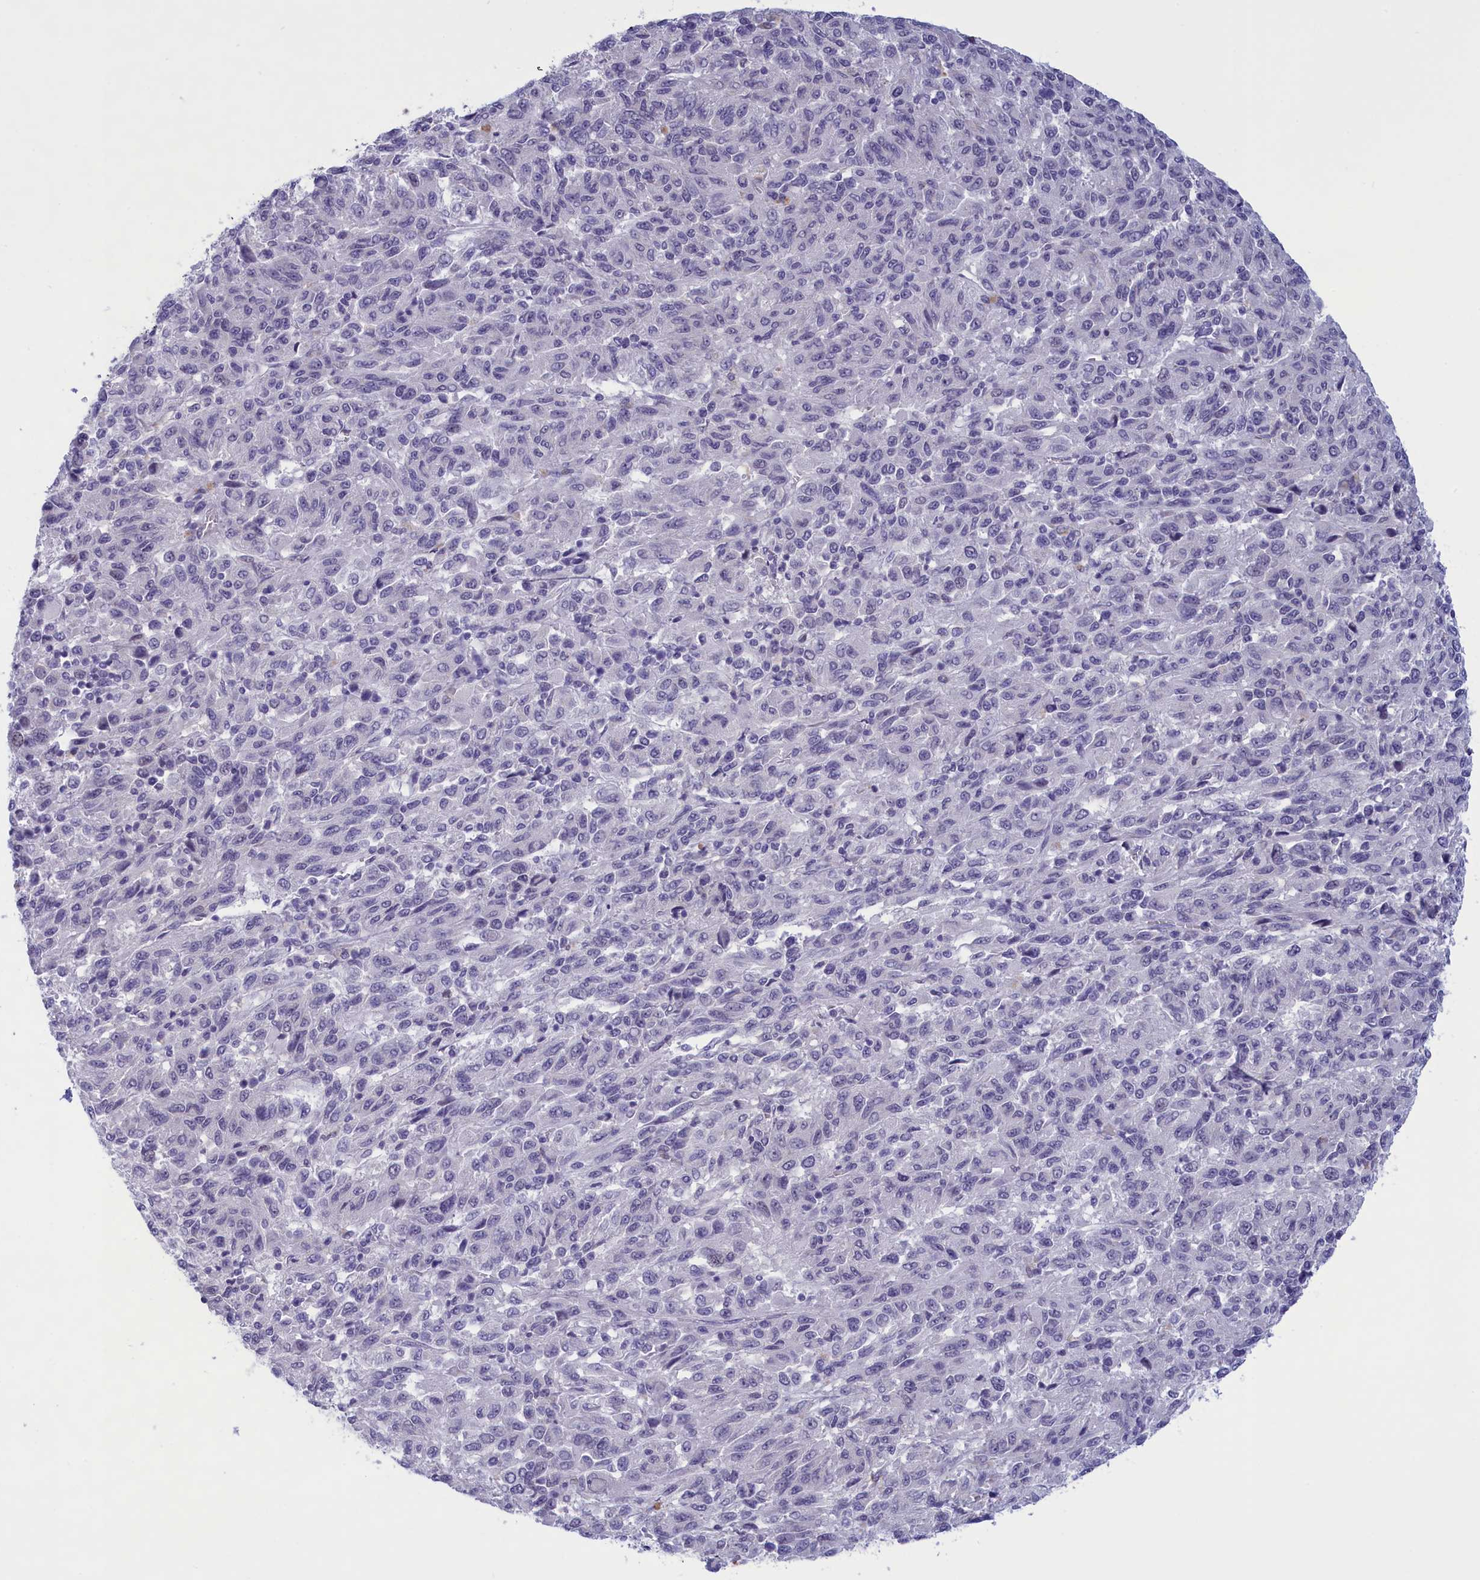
{"staining": {"intensity": "negative", "quantity": "none", "location": "none"}, "tissue": "melanoma", "cell_type": "Tumor cells", "image_type": "cancer", "snomed": [{"axis": "morphology", "description": "Malignant melanoma, Metastatic site"}, {"axis": "topography", "description": "Lung"}], "caption": "Immunohistochemical staining of malignant melanoma (metastatic site) displays no significant expression in tumor cells.", "gene": "ELOA2", "patient": {"sex": "male", "age": 64}}